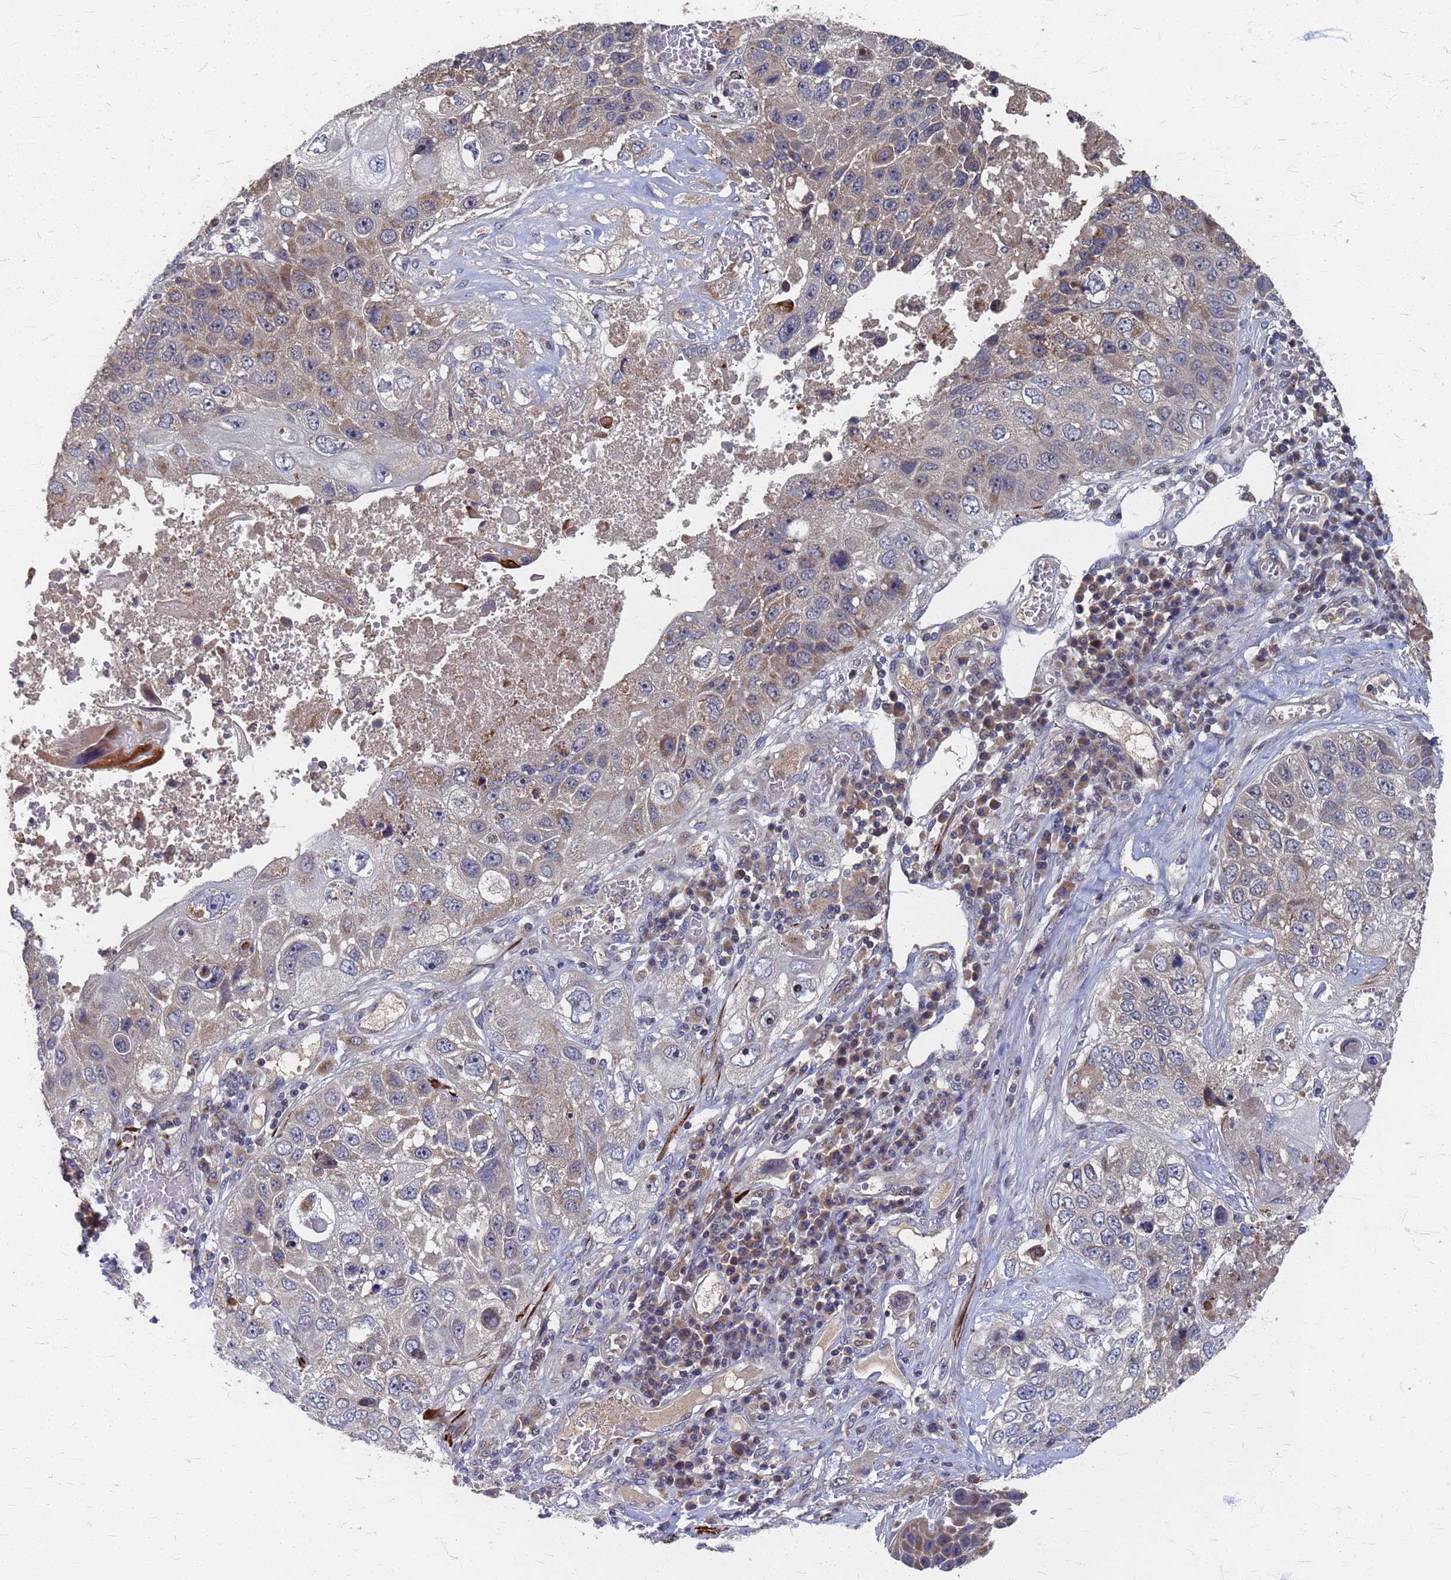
{"staining": {"intensity": "weak", "quantity": "25%-75%", "location": "cytoplasmic/membranous"}, "tissue": "lung cancer", "cell_type": "Tumor cells", "image_type": "cancer", "snomed": [{"axis": "morphology", "description": "Squamous cell carcinoma, NOS"}, {"axis": "topography", "description": "Lung"}], "caption": "Protein analysis of squamous cell carcinoma (lung) tissue displays weak cytoplasmic/membranous positivity in about 25%-75% of tumor cells.", "gene": "ATPAF1", "patient": {"sex": "male", "age": 61}}